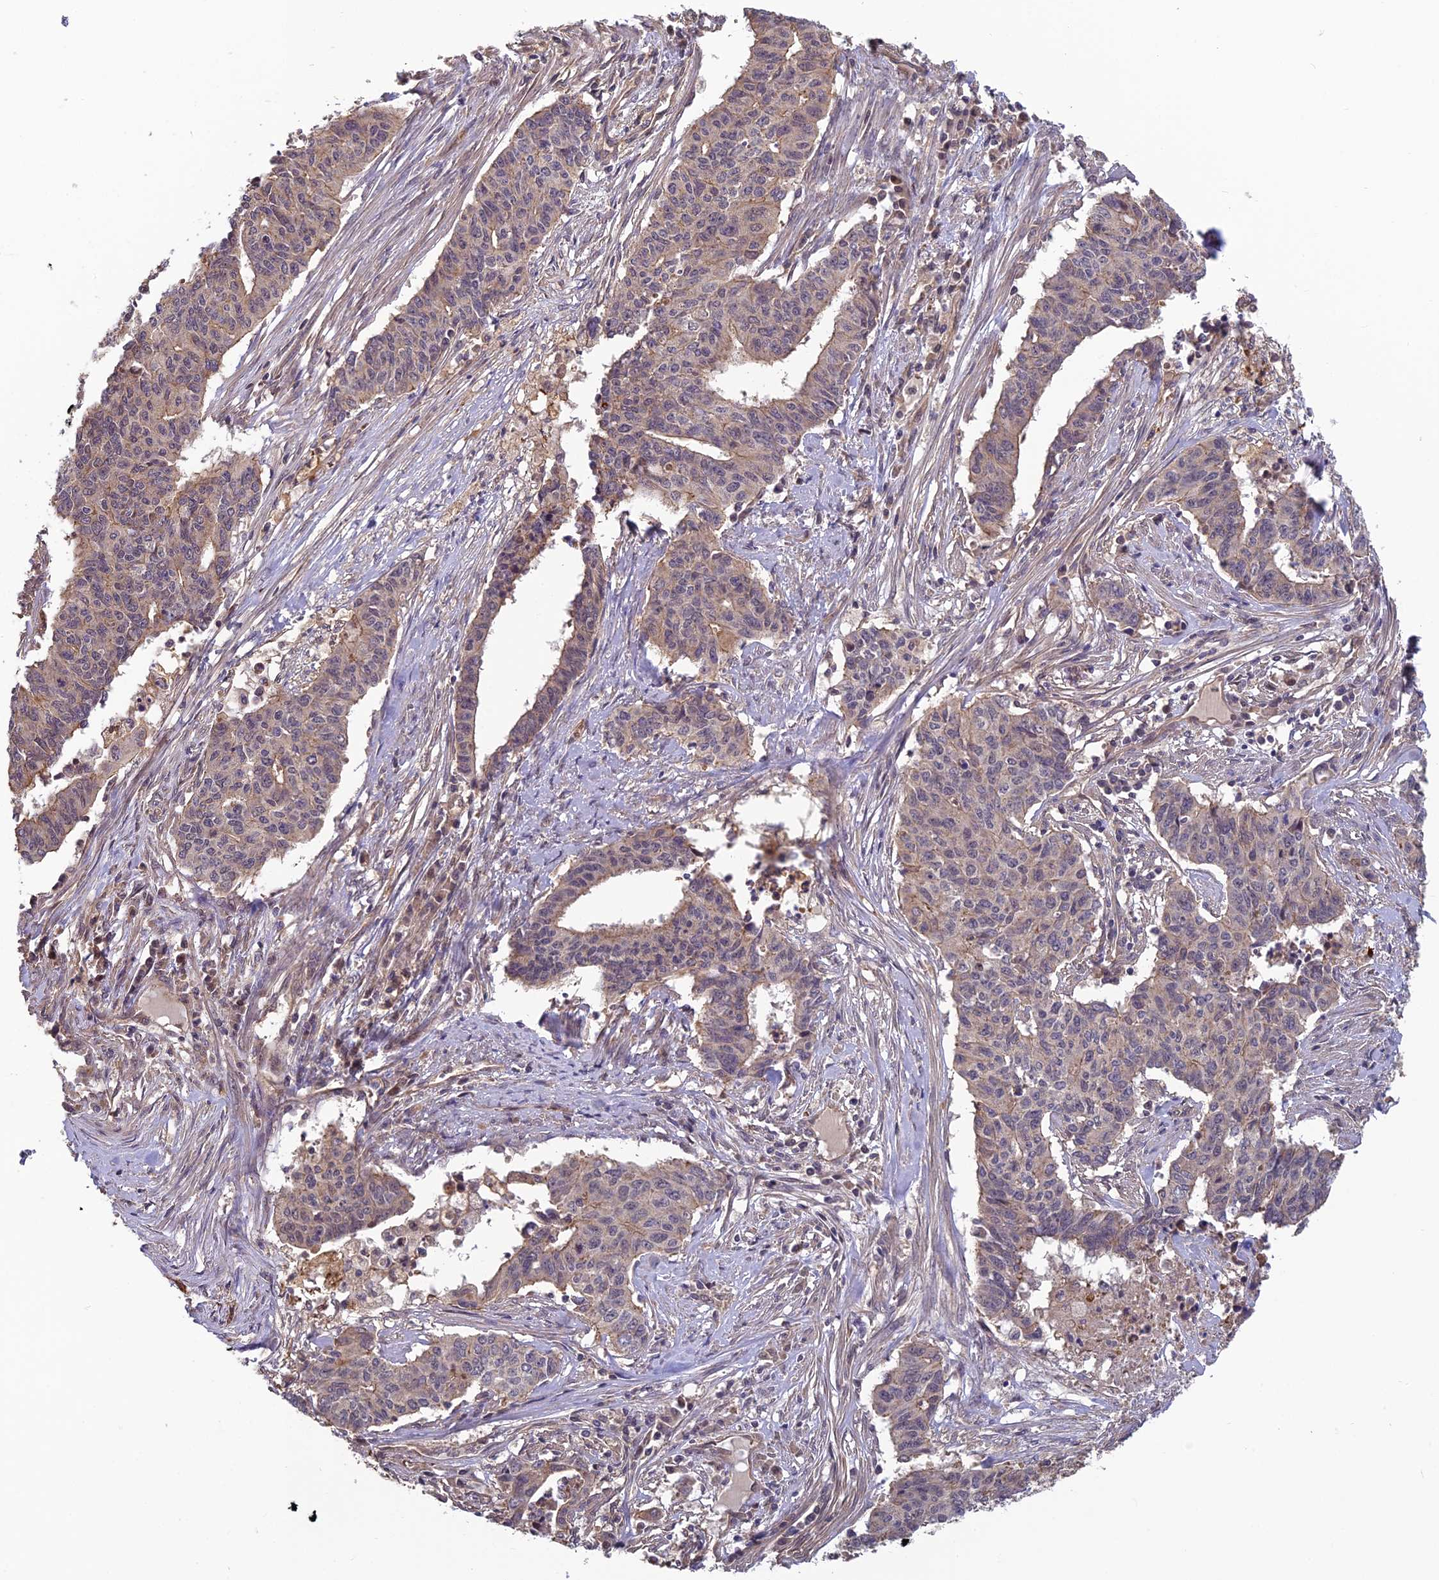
{"staining": {"intensity": "weak", "quantity": "<25%", "location": "cytoplasmic/membranous"}, "tissue": "endometrial cancer", "cell_type": "Tumor cells", "image_type": "cancer", "snomed": [{"axis": "morphology", "description": "Adenocarcinoma, NOS"}, {"axis": "topography", "description": "Endometrium"}], "caption": "A histopathology image of human adenocarcinoma (endometrial) is negative for staining in tumor cells. Brightfield microscopy of IHC stained with DAB (3,3'-diaminobenzidine) (brown) and hematoxylin (blue), captured at high magnification.", "gene": "PIKFYVE", "patient": {"sex": "female", "age": 59}}